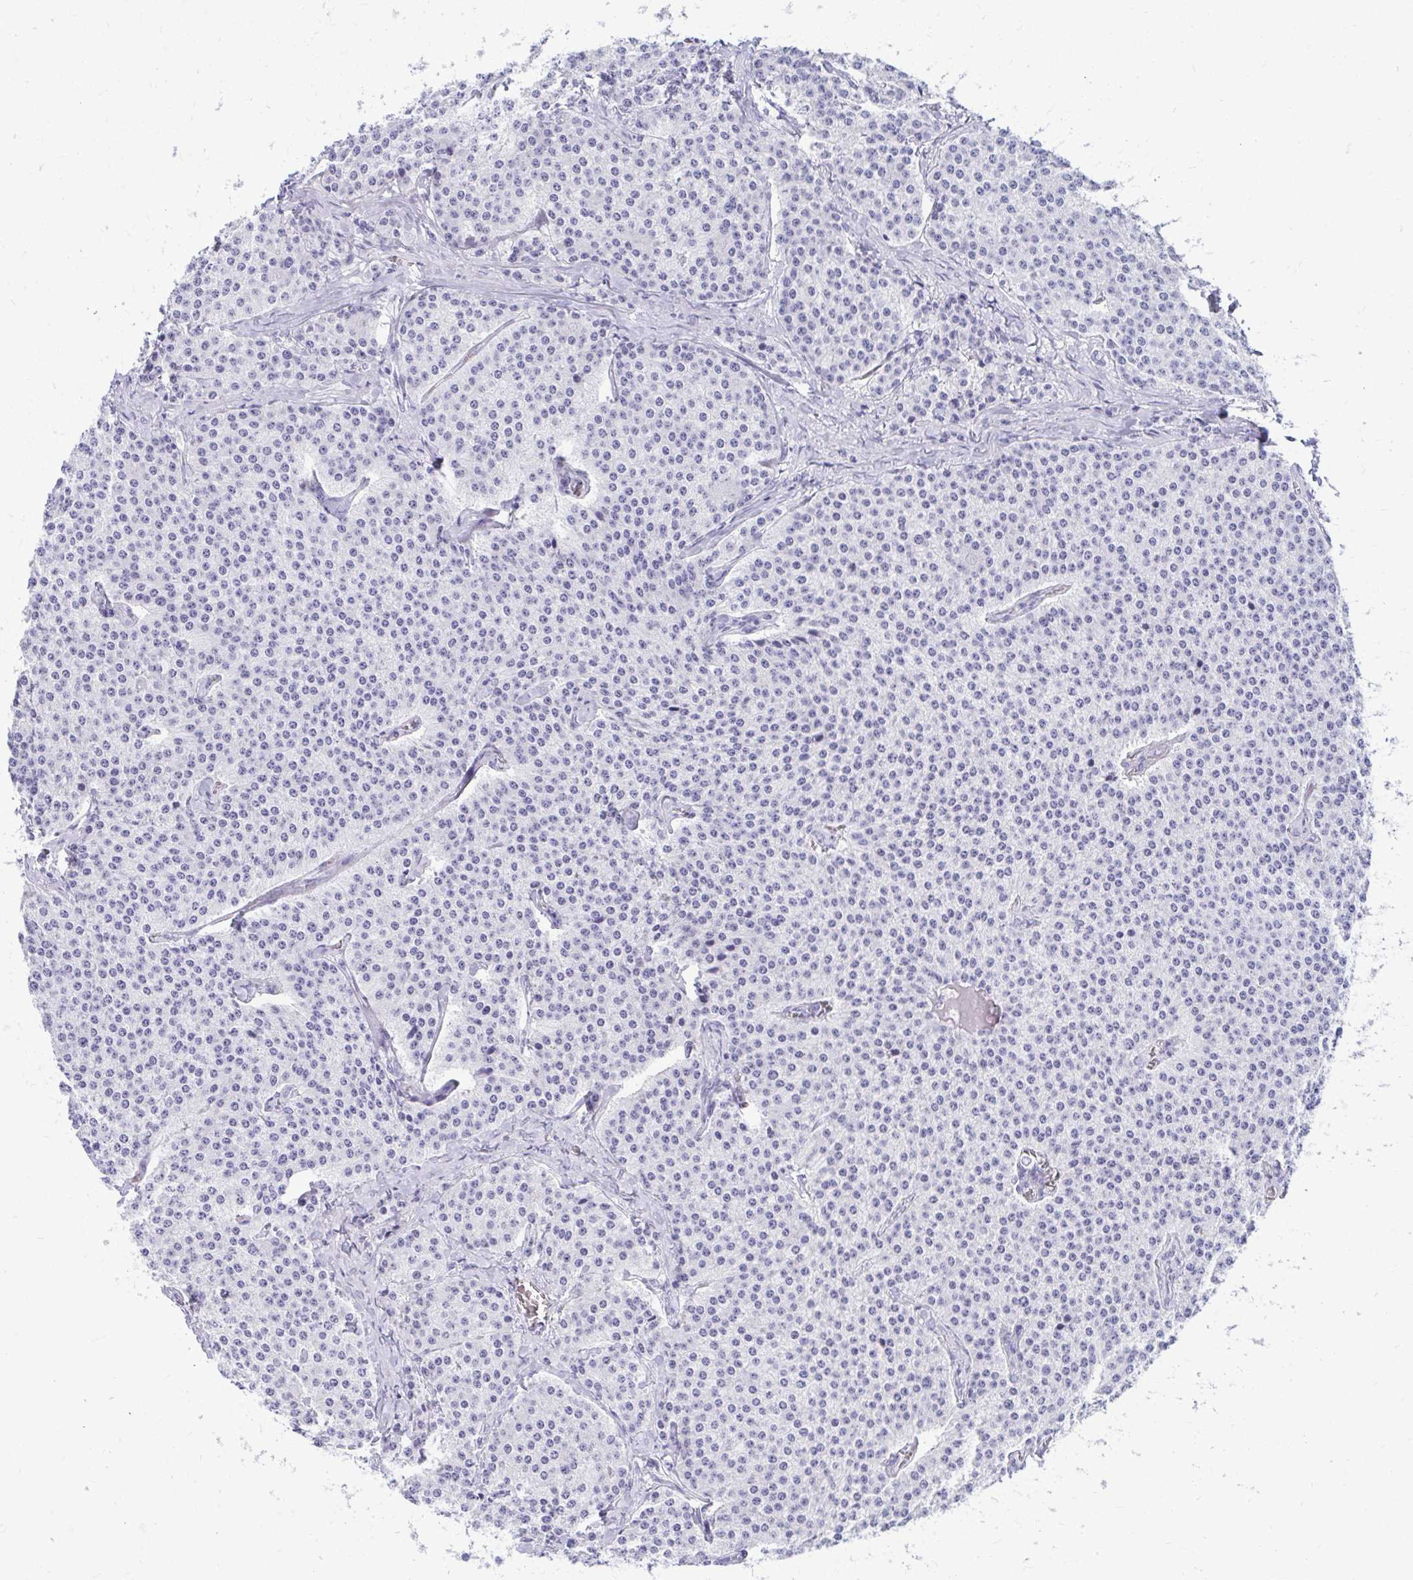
{"staining": {"intensity": "negative", "quantity": "none", "location": "none"}, "tissue": "carcinoid", "cell_type": "Tumor cells", "image_type": "cancer", "snomed": [{"axis": "morphology", "description": "Carcinoid, malignant, NOS"}, {"axis": "topography", "description": "Small intestine"}], "caption": "A photomicrograph of human malignant carcinoid is negative for staining in tumor cells.", "gene": "SHISA8", "patient": {"sex": "female", "age": 64}}